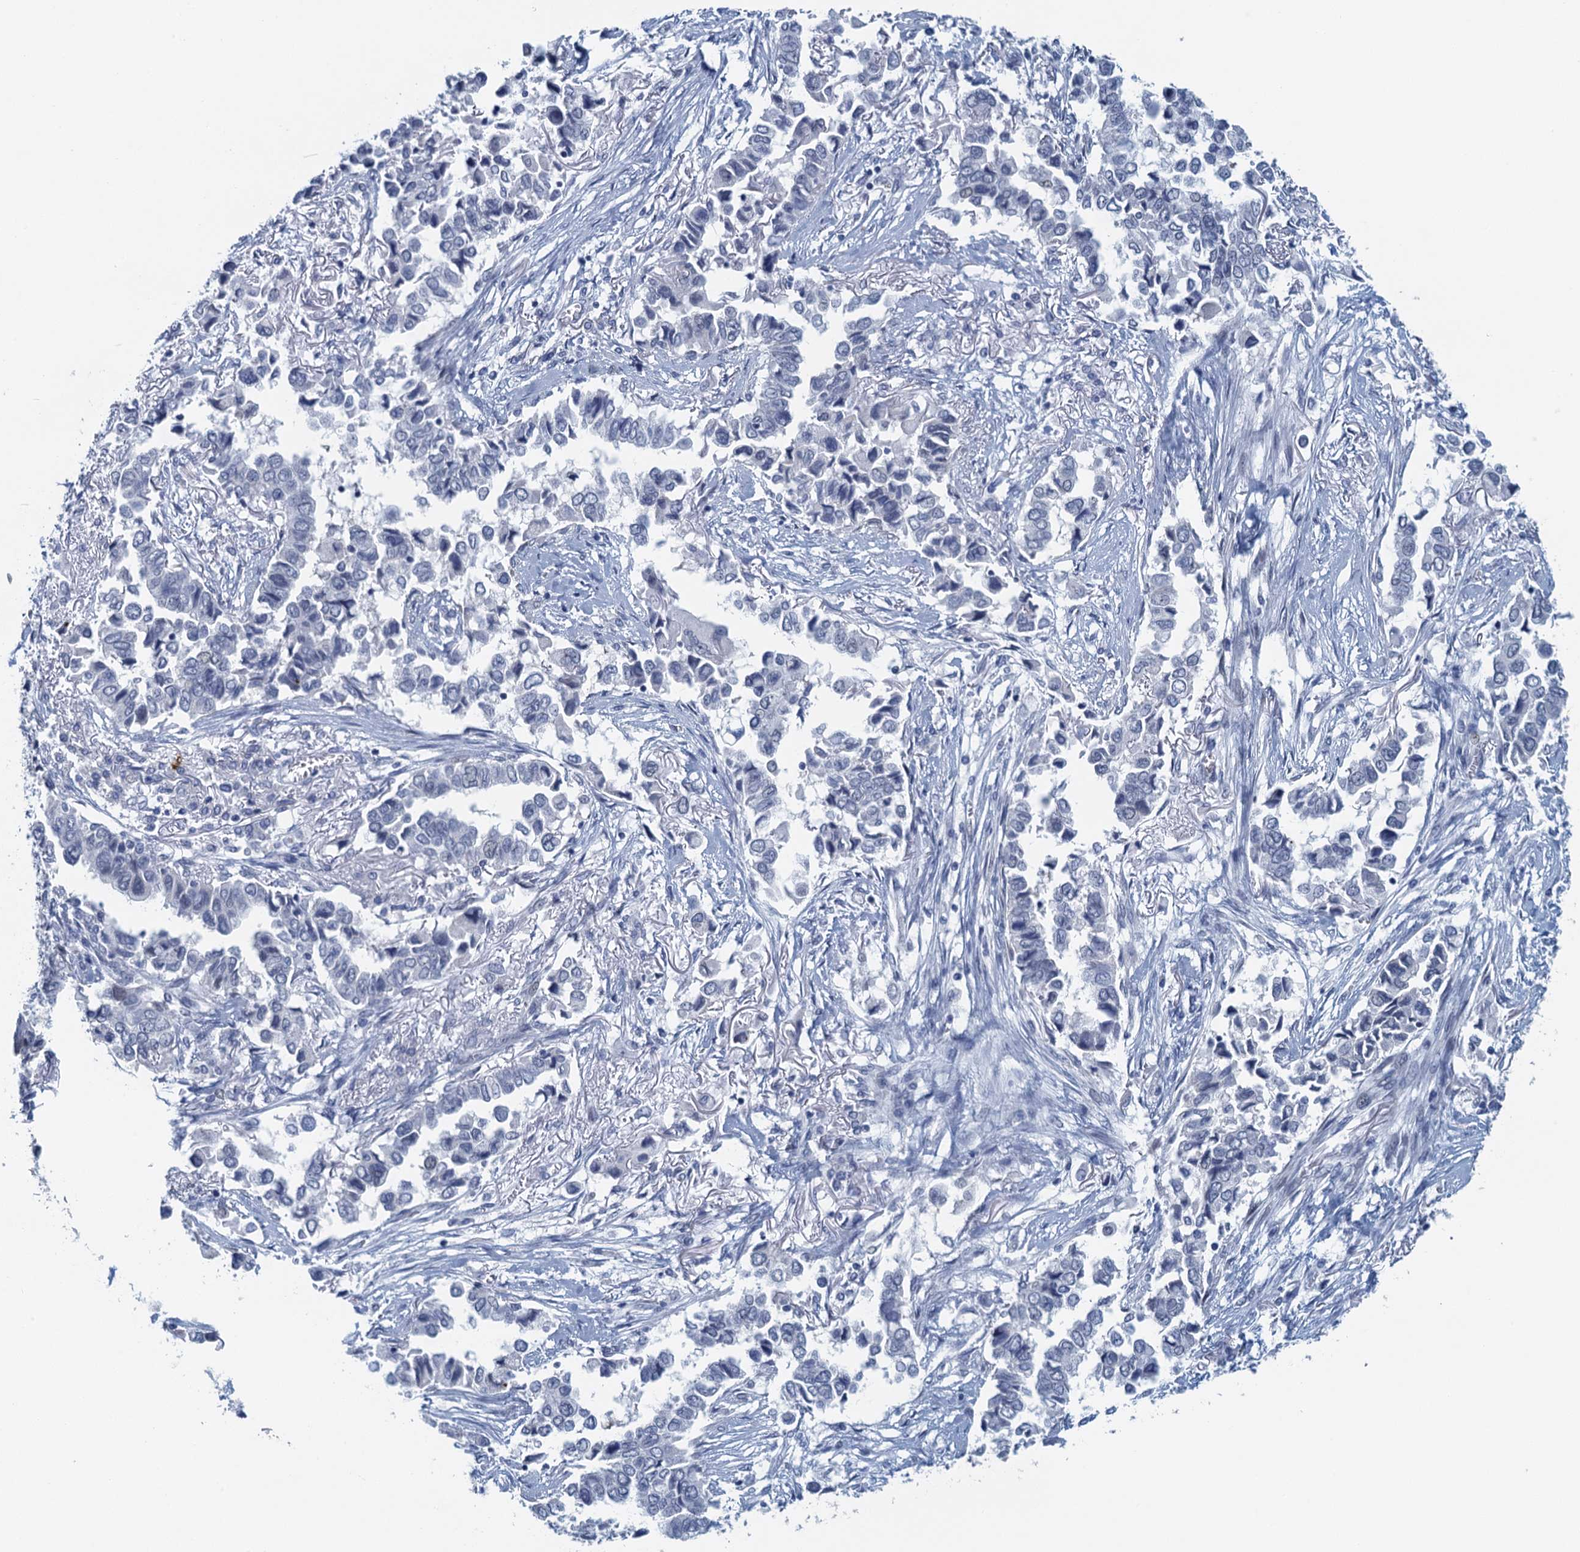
{"staining": {"intensity": "negative", "quantity": "none", "location": "none"}, "tissue": "lung cancer", "cell_type": "Tumor cells", "image_type": "cancer", "snomed": [{"axis": "morphology", "description": "Adenocarcinoma, NOS"}, {"axis": "topography", "description": "Lung"}], "caption": "Tumor cells show no significant protein positivity in adenocarcinoma (lung).", "gene": "TTLL9", "patient": {"sex": "female", "age": 76}}